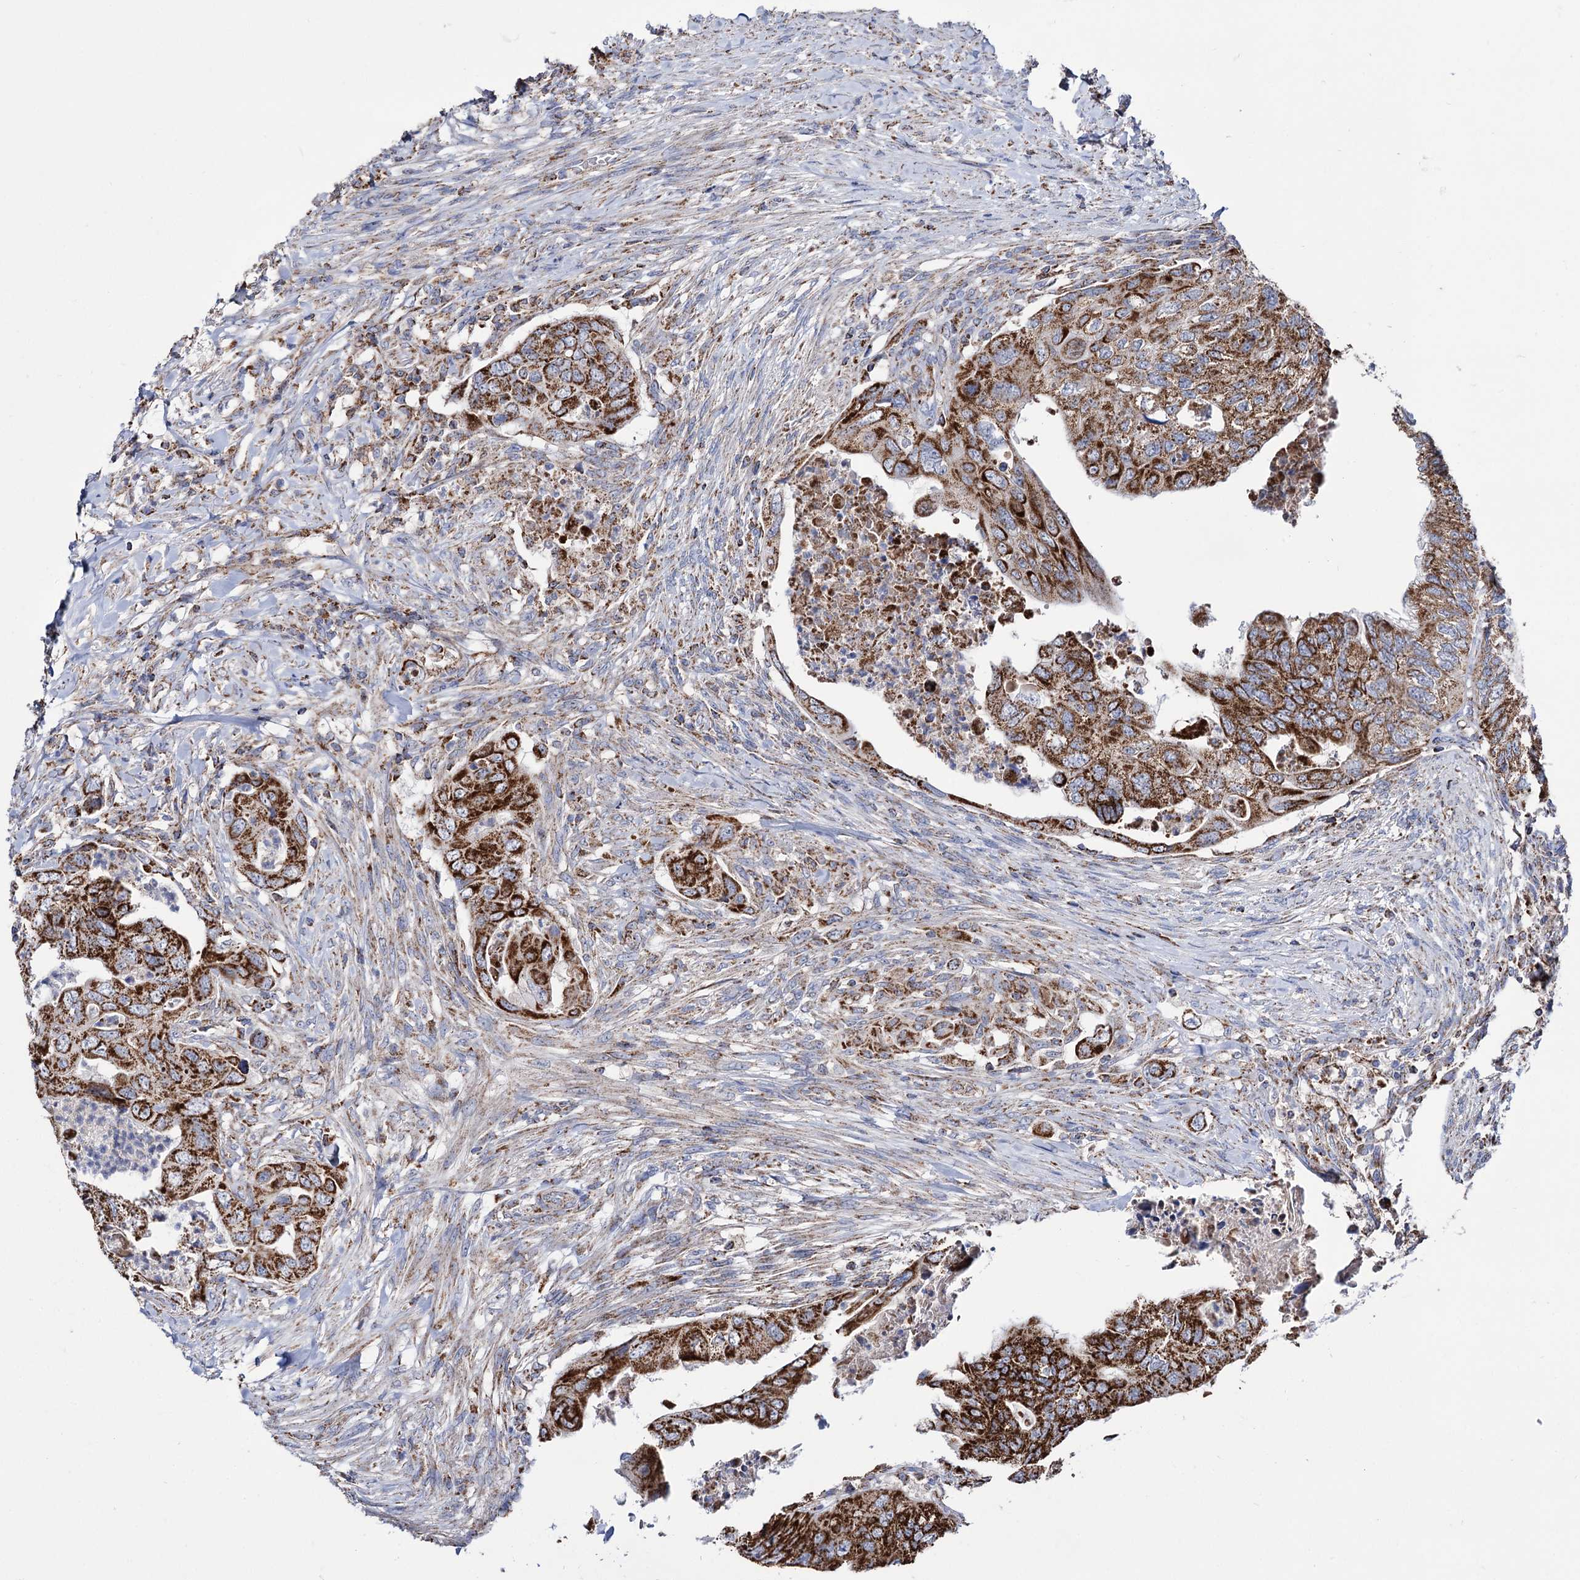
{"staining": {"intensity": "strong", "quantity": ">75%", "location": "cytoplasmic/membranous"}, "tissue": "colorectal cancer", "cell_type": "Tumor cells", "image_type": "cancer", "snomed": [{"axis": "morphology", "description": "Adenocarcinoma, NOS"}, {"axis": "topography", "description": "Rectum"}], "caption": "Colorectal adenocarcinoma stained with IHC shows strong cytoplasmic/membranous staining in about >75% of tumor cells.", "gene": "ABHD10", "patient": {"sex": "male", "age": 63}}